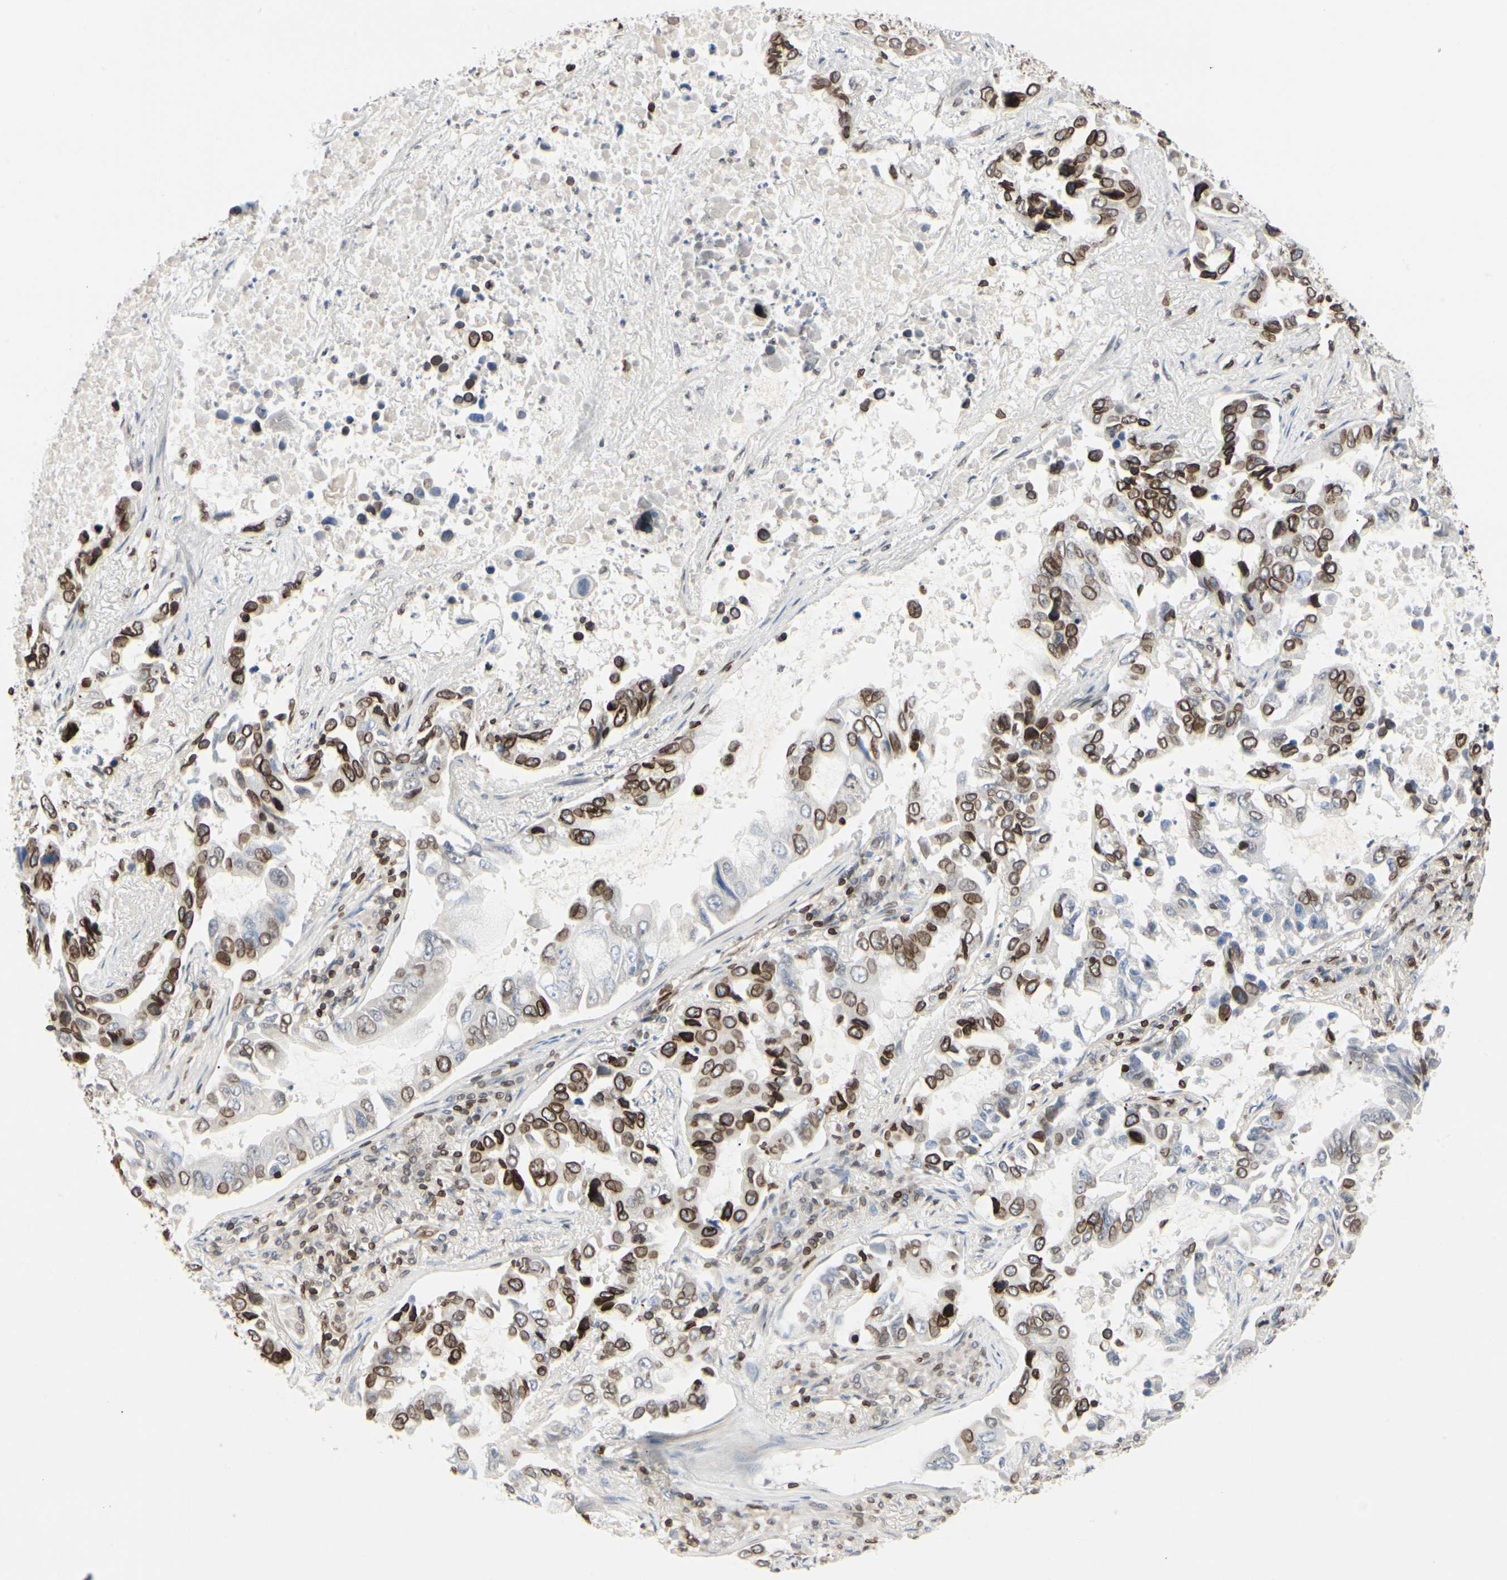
{"staining": {"intensity": "strong", "quantity": ">75%", "location": "cytoplasmic/membranous,nuclear"}, "tissue": "lung cancer", "cell_type": "Tumor cells", "image_type": "cancer", "snomed": [{"axis": "morphology", "description": "Adenocarcinoma, NOS"}, {"axis": "topography", "description": "Lung"}], "caption": "An immunohistochemistry photomicrograph of tumor tissue is shown. Protein staining in brown highlights strong cytoplasmic/membranous and nuclear positivity in lung cancer within tumor cells.", "gene": "TMPO", "patient": {"sex": "male", "age": 64}}